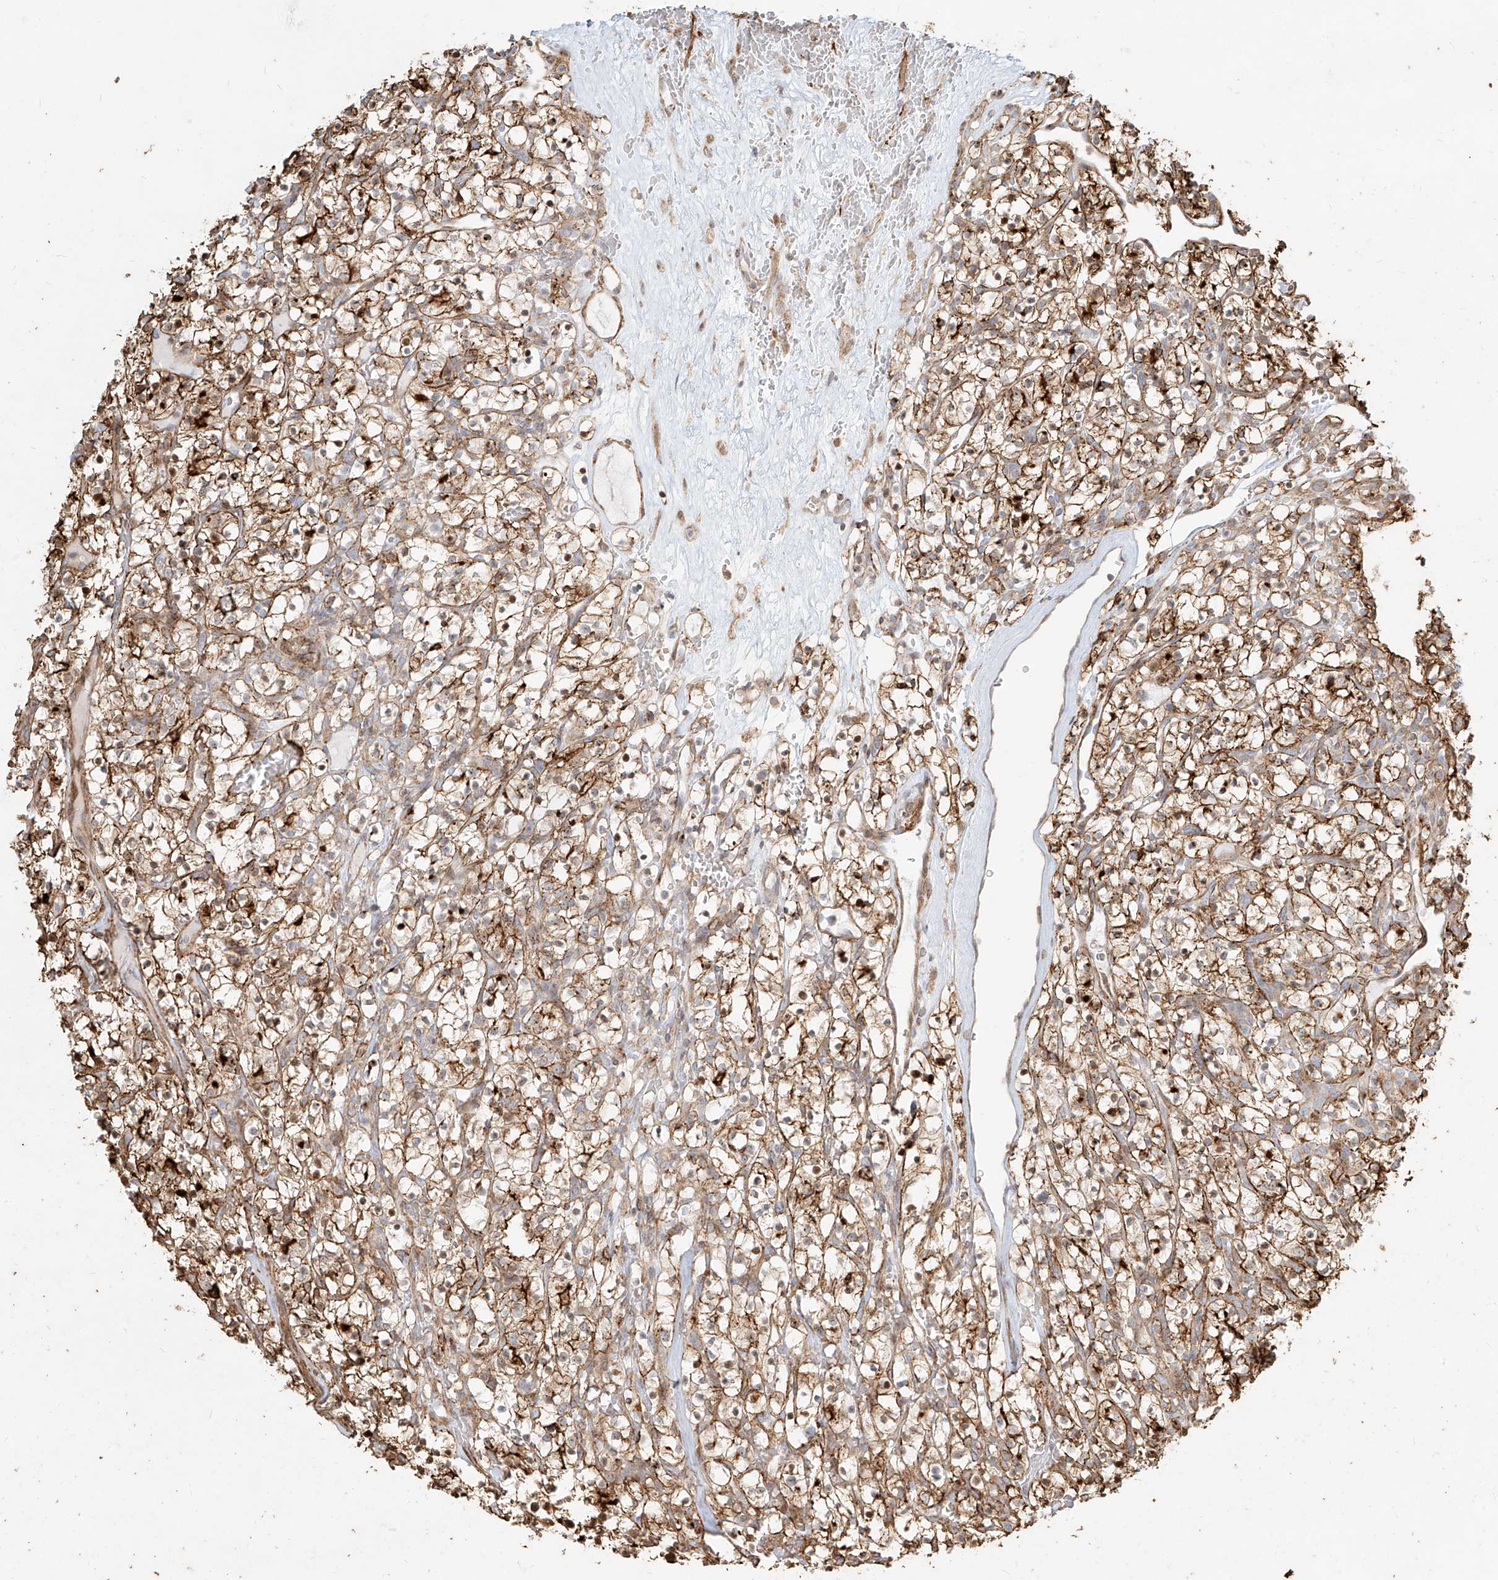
{"staining": {"intensity": "moderate", "quantity": ">75%", "location": "cytoplasmic/membranous,nuclear"}, "tissue": "renal cancer", "cell_type": "Tumor cells", "image_type": "cancer", "snomed": [{"axis": "morphology", "description": "Adenocarcinoma, NOS"}, {"axis": "topography", "description": "Kidney"}], "caption": "Immunohistochemistry (IHC) histopathology image of adenocarcinoma (renal) stained for a protein (brown), which shows medium levels of moderate cytoplasmic/membranous and nuclear staining in approximately >75% of tumor cells.", "gene": "MTX2", "patient": {"sex": "female", "age": 57}}